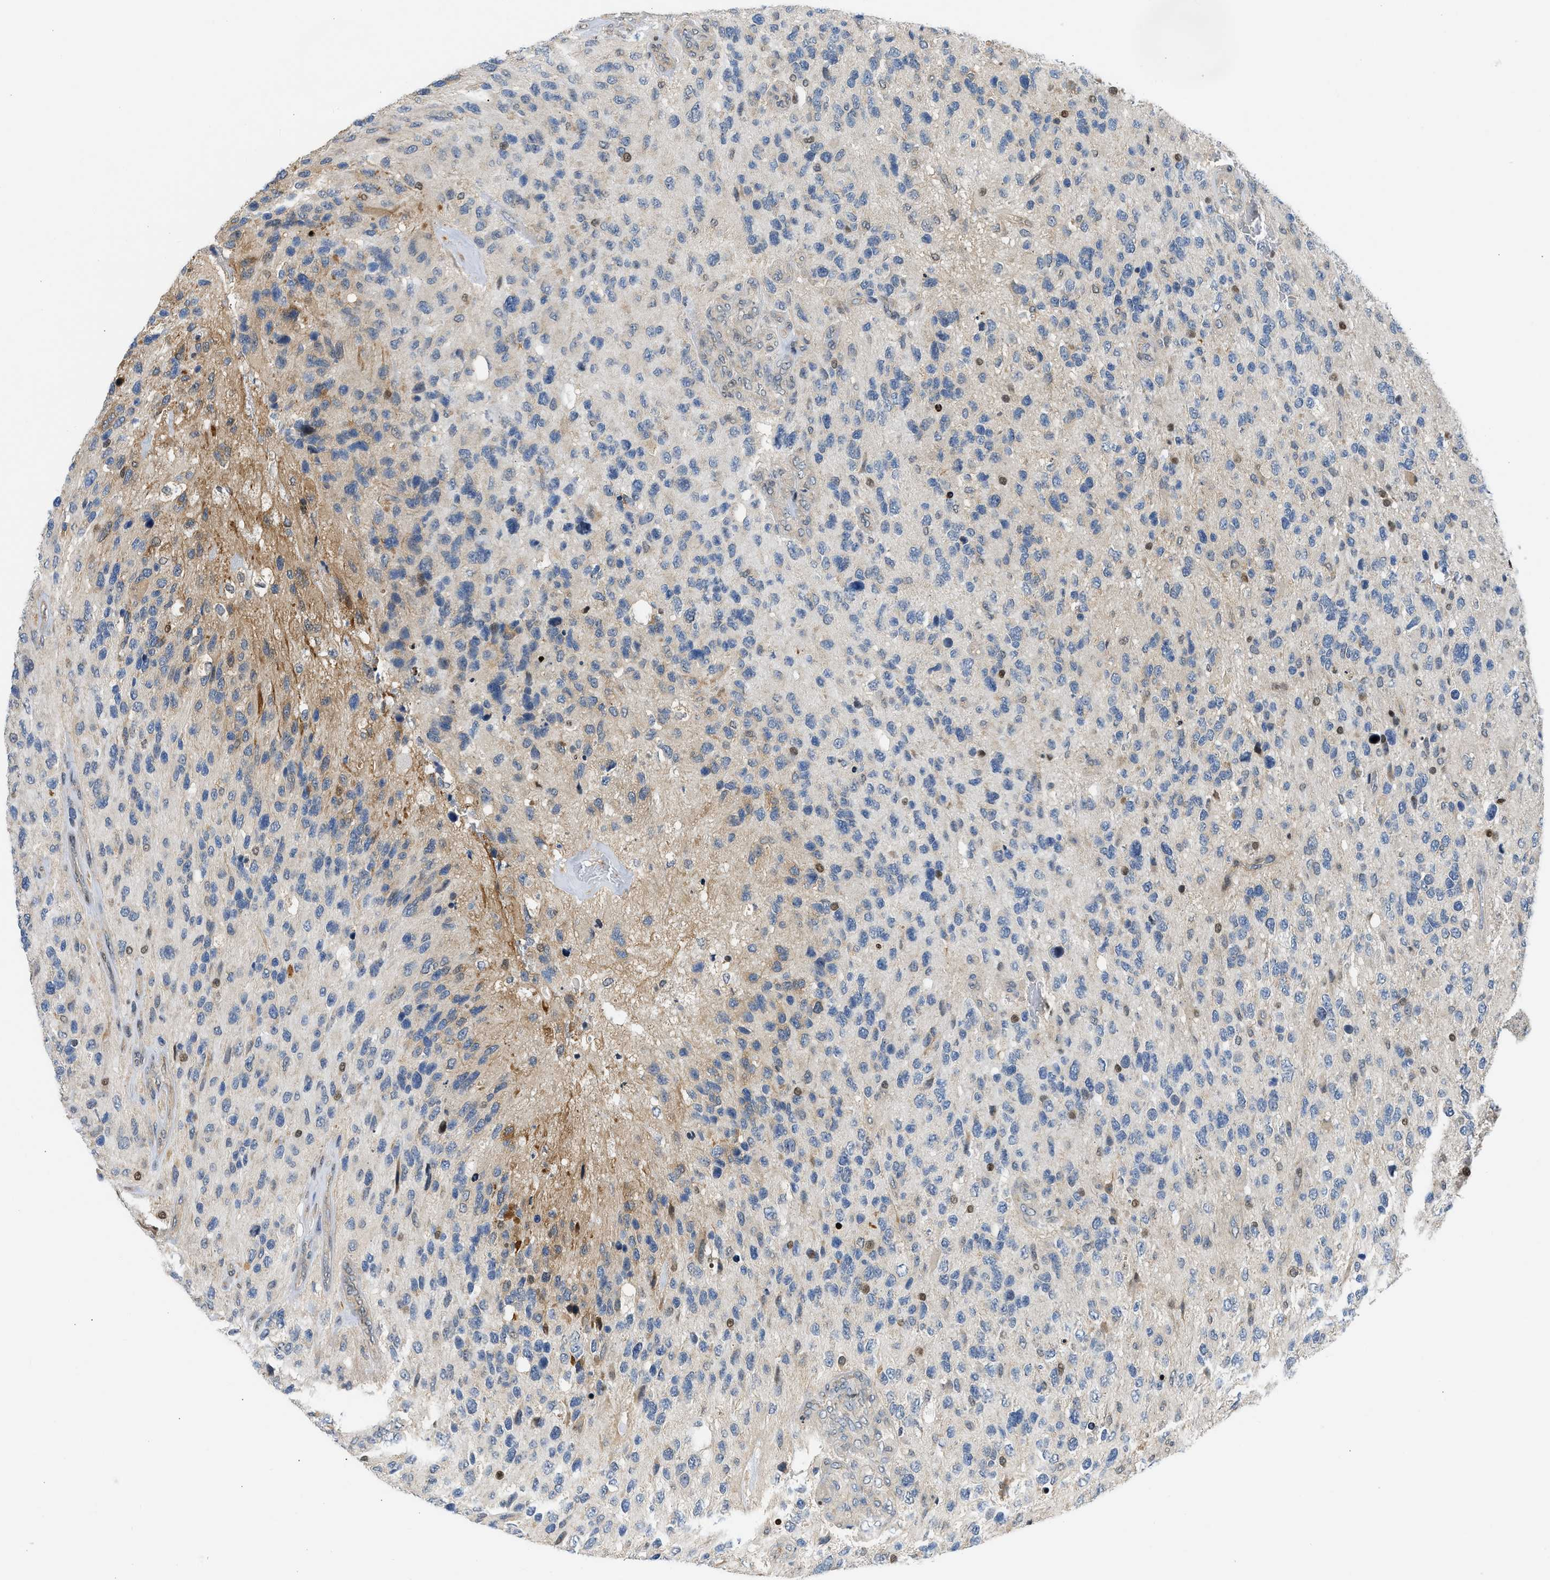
{"staining": {"intensity": "moderate", "quantity": "<25%", "location": "nuclear"}, "tissue": "glioma", "cell_type": "Tumor cells", "image_type": "cancer", "snomed": [{"axis": "morphology", "description": "Glioma, malignant, High grade"}, {"axis": "topography", "description": "Brain"}], "caption": "This is an image of immunohistochemistry staining of malignant glioma (high-grade), which shows moderate expression in the nuclear of tumor cells.", "gene": "OLIG3", "patient": {"sex": "female", "age": 58}}